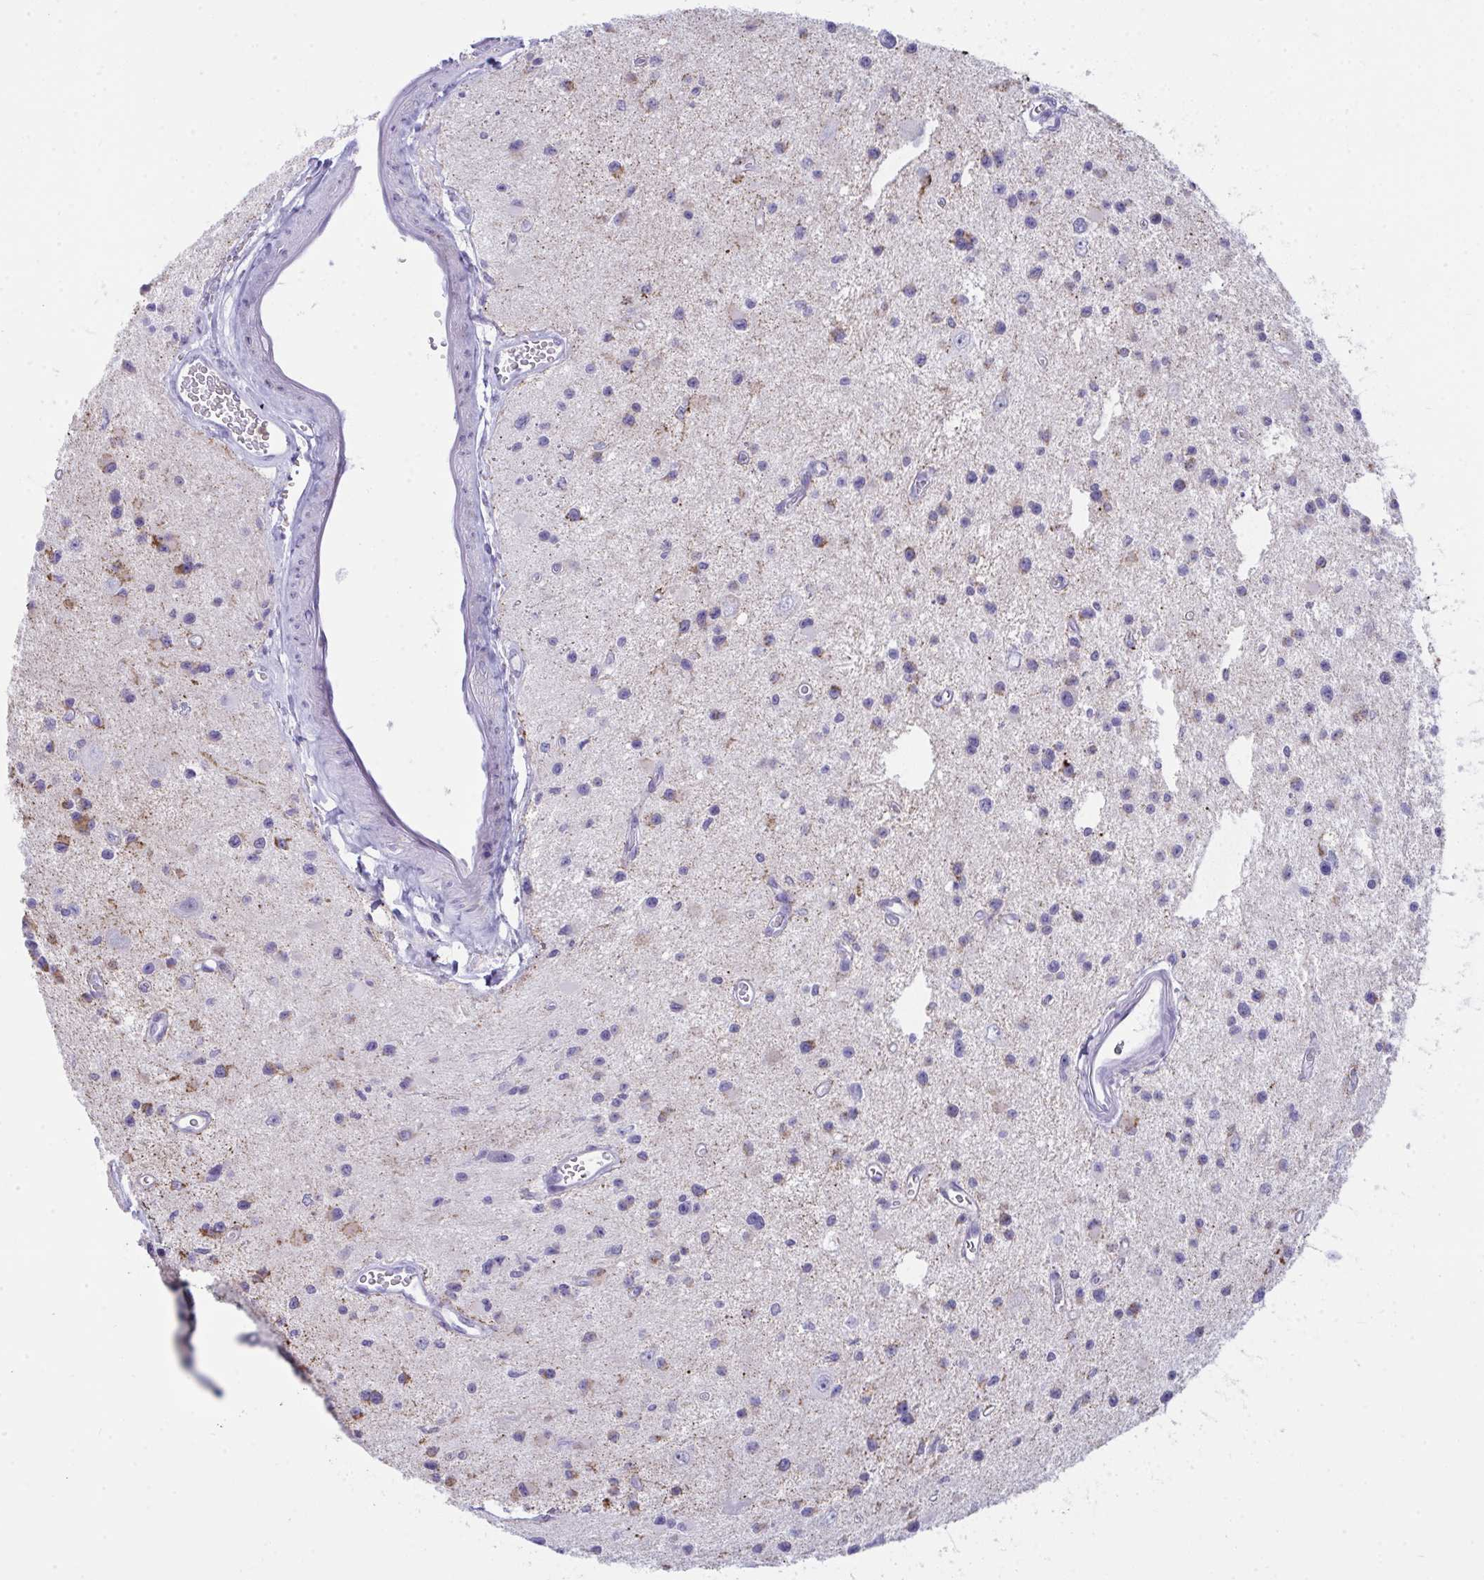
{"staining": {"intensity": "moderate", "quantity": "<25%", "location": "cytoplasmic/membranous"}, "tissue": "glioma", "cell_type": "Tumor cells", "image_type": "cancer", "snomed": [{"axis": "morphology", "description": "Glioma, malignant, Low grade"}, {"axis": "topography", "description": "Brain"}], "caption": "An image of malignant glioma (low-grade) stained for a protein displays moderate cytoplasmic/membranous brown staining in tumor cells. The staining was performed using DAB (3,3'-diaminobenzidine), with brown indicating positive protein expression. Nuclei are stained blue with hematoxylin.", "gene": "PLA2G12B", "patient": {"sex": "male", "age": 43}}